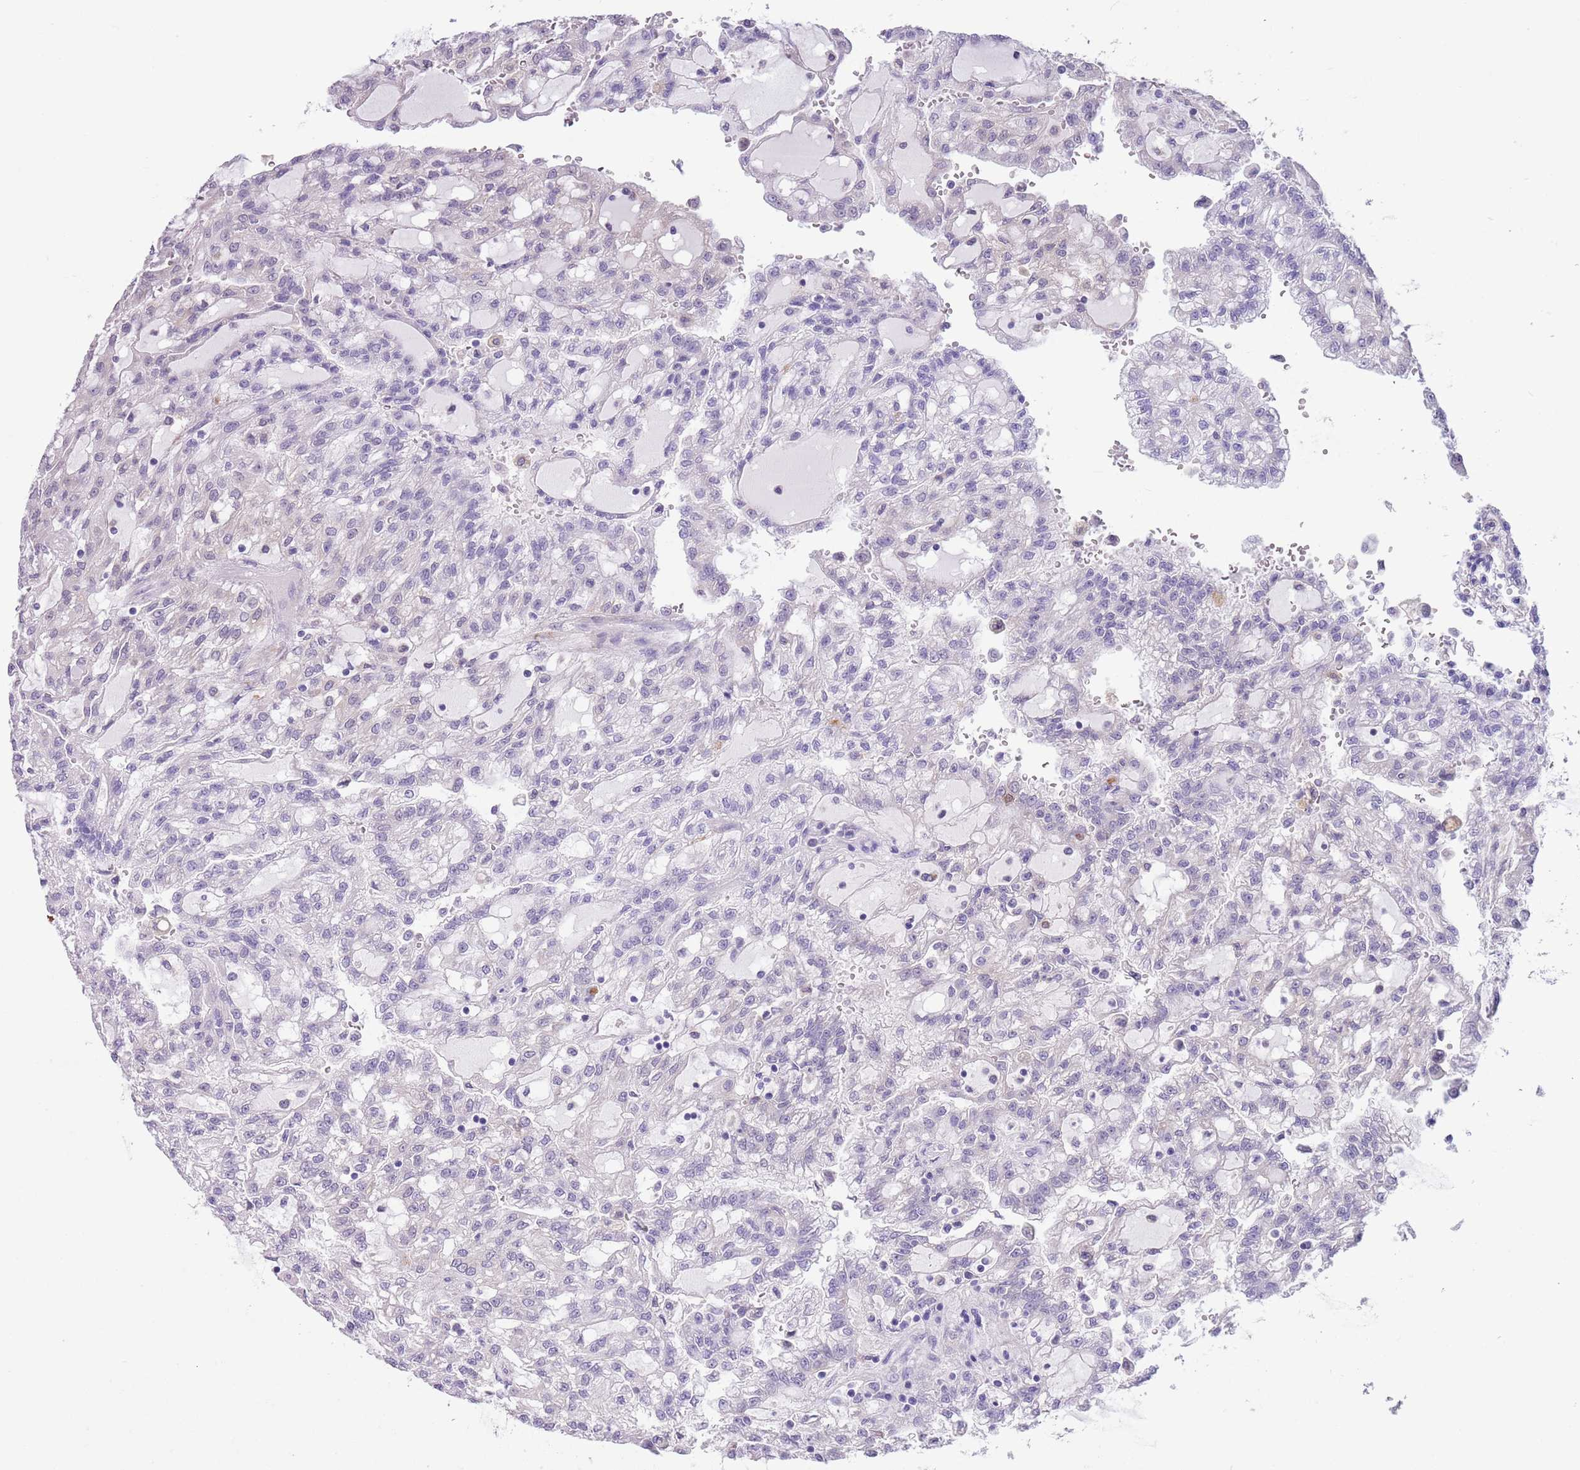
{"staining": {"intensity": "negative", "quantity": "none", "location": "none"}, "tissue": "renal cancer", "cell_type": "Tumor cells", "image_type": "cancer", "snomed": [{"axis": "morphology", "description": "Adenocarcinoma, NOS"}, {"axis": "topography", "description": "Kidney"}], "caption": "Renal adenocarcinoma was stained to show a protein in brown. There is no significant expression in tumor cells.", "gene": "PFKFB2", "patient": {"sex": "male", "age": 63}}